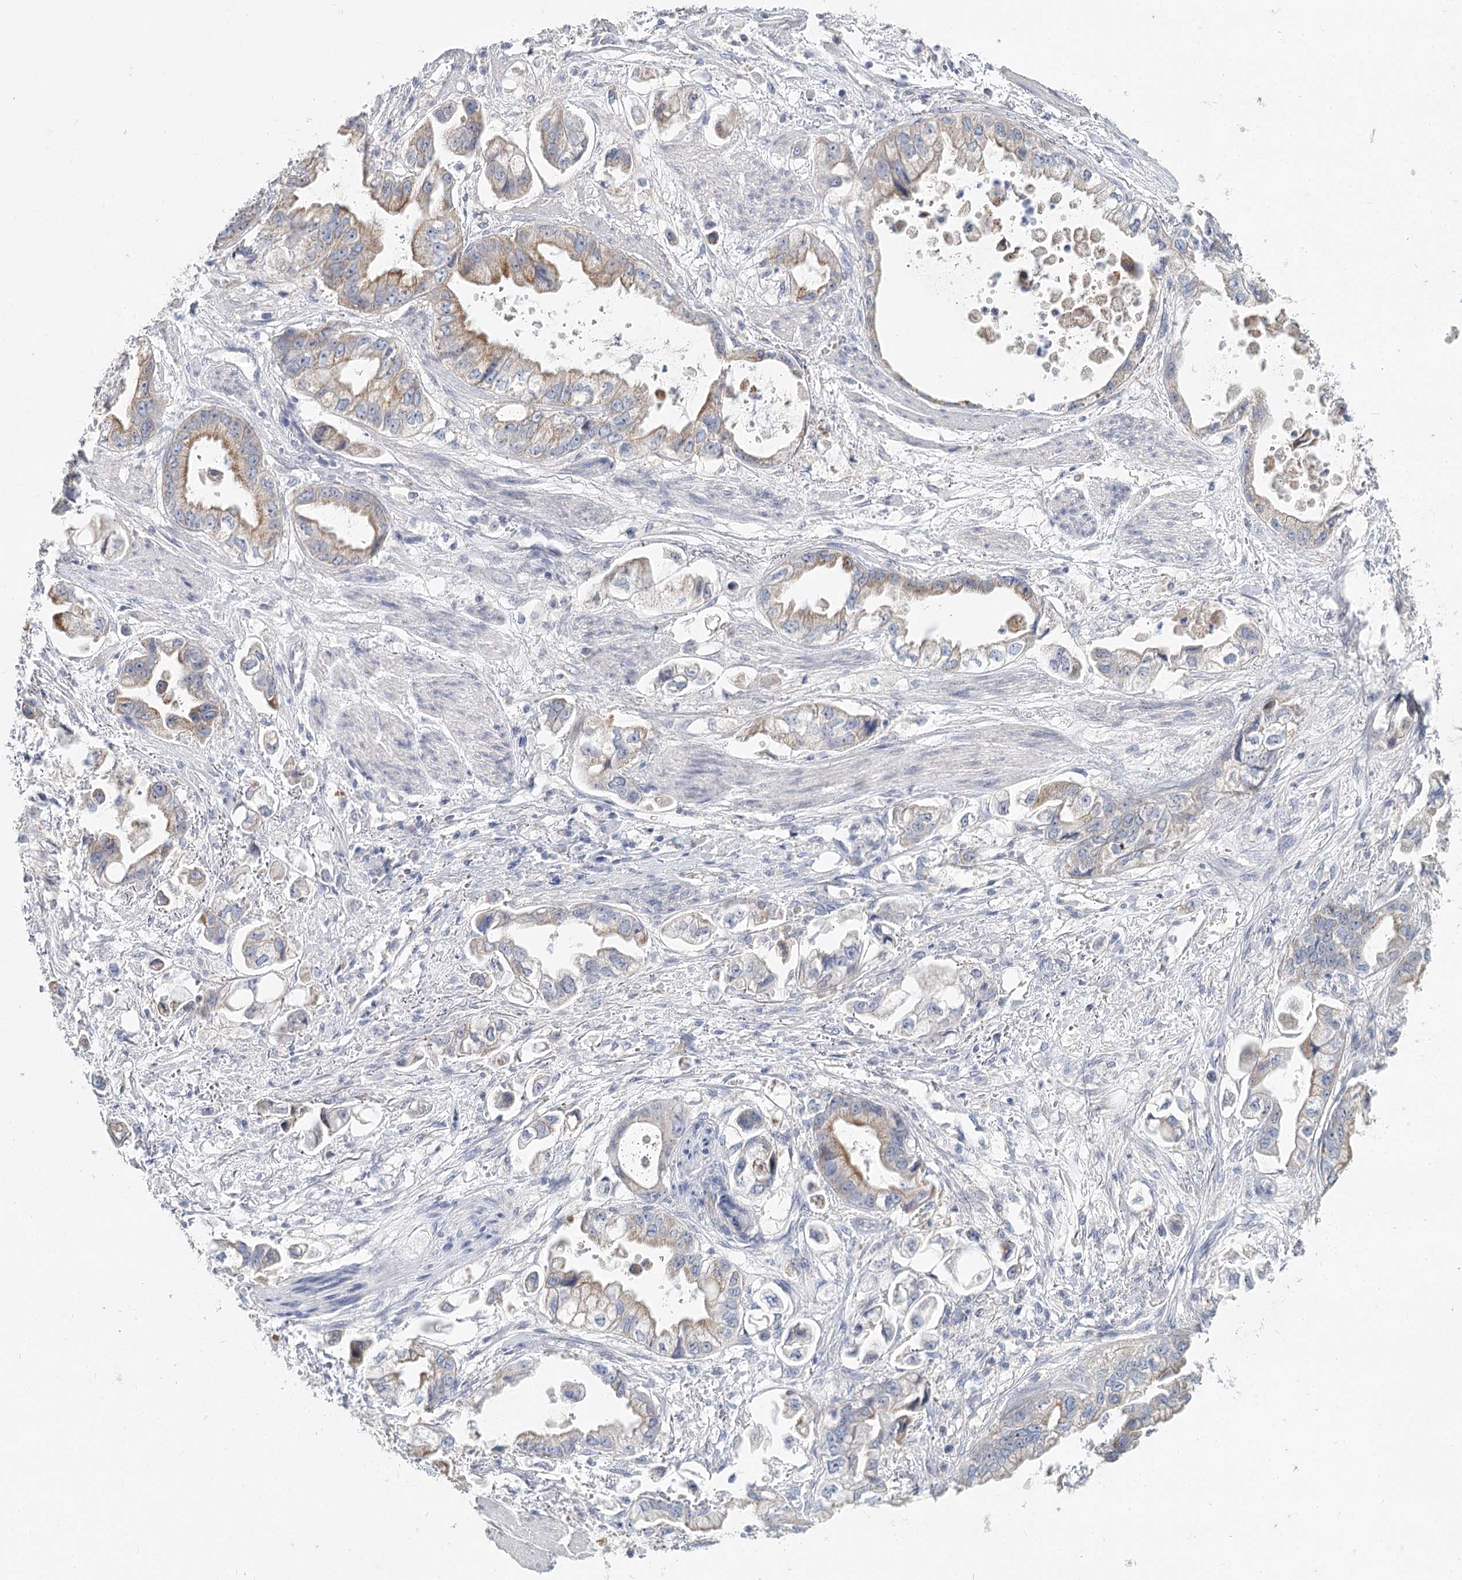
{"staining": {"intensity": "weak", "quantity": "25%-75%", "location": "cytoplasmic/membranous"}, "tissue": "stomach cancer", "cell_type": "Tumor cells", "image_type": "cancer", "snomed": [{"axis": "morphology", "description": "Adenocarcinoma, NOS"}, {"axis": "topography", "description": "Stomach"}], "caption": "An immunohistochemistry (IHC) image of tumor tissue is shown. Protein staining in brown highlights weak cytoplasmic/membranous positivity in adenocarcinoma (stomach) within tumor cells.", "gene": "ARHGAP44", "patient": {"sex": "male", "age": 62}}